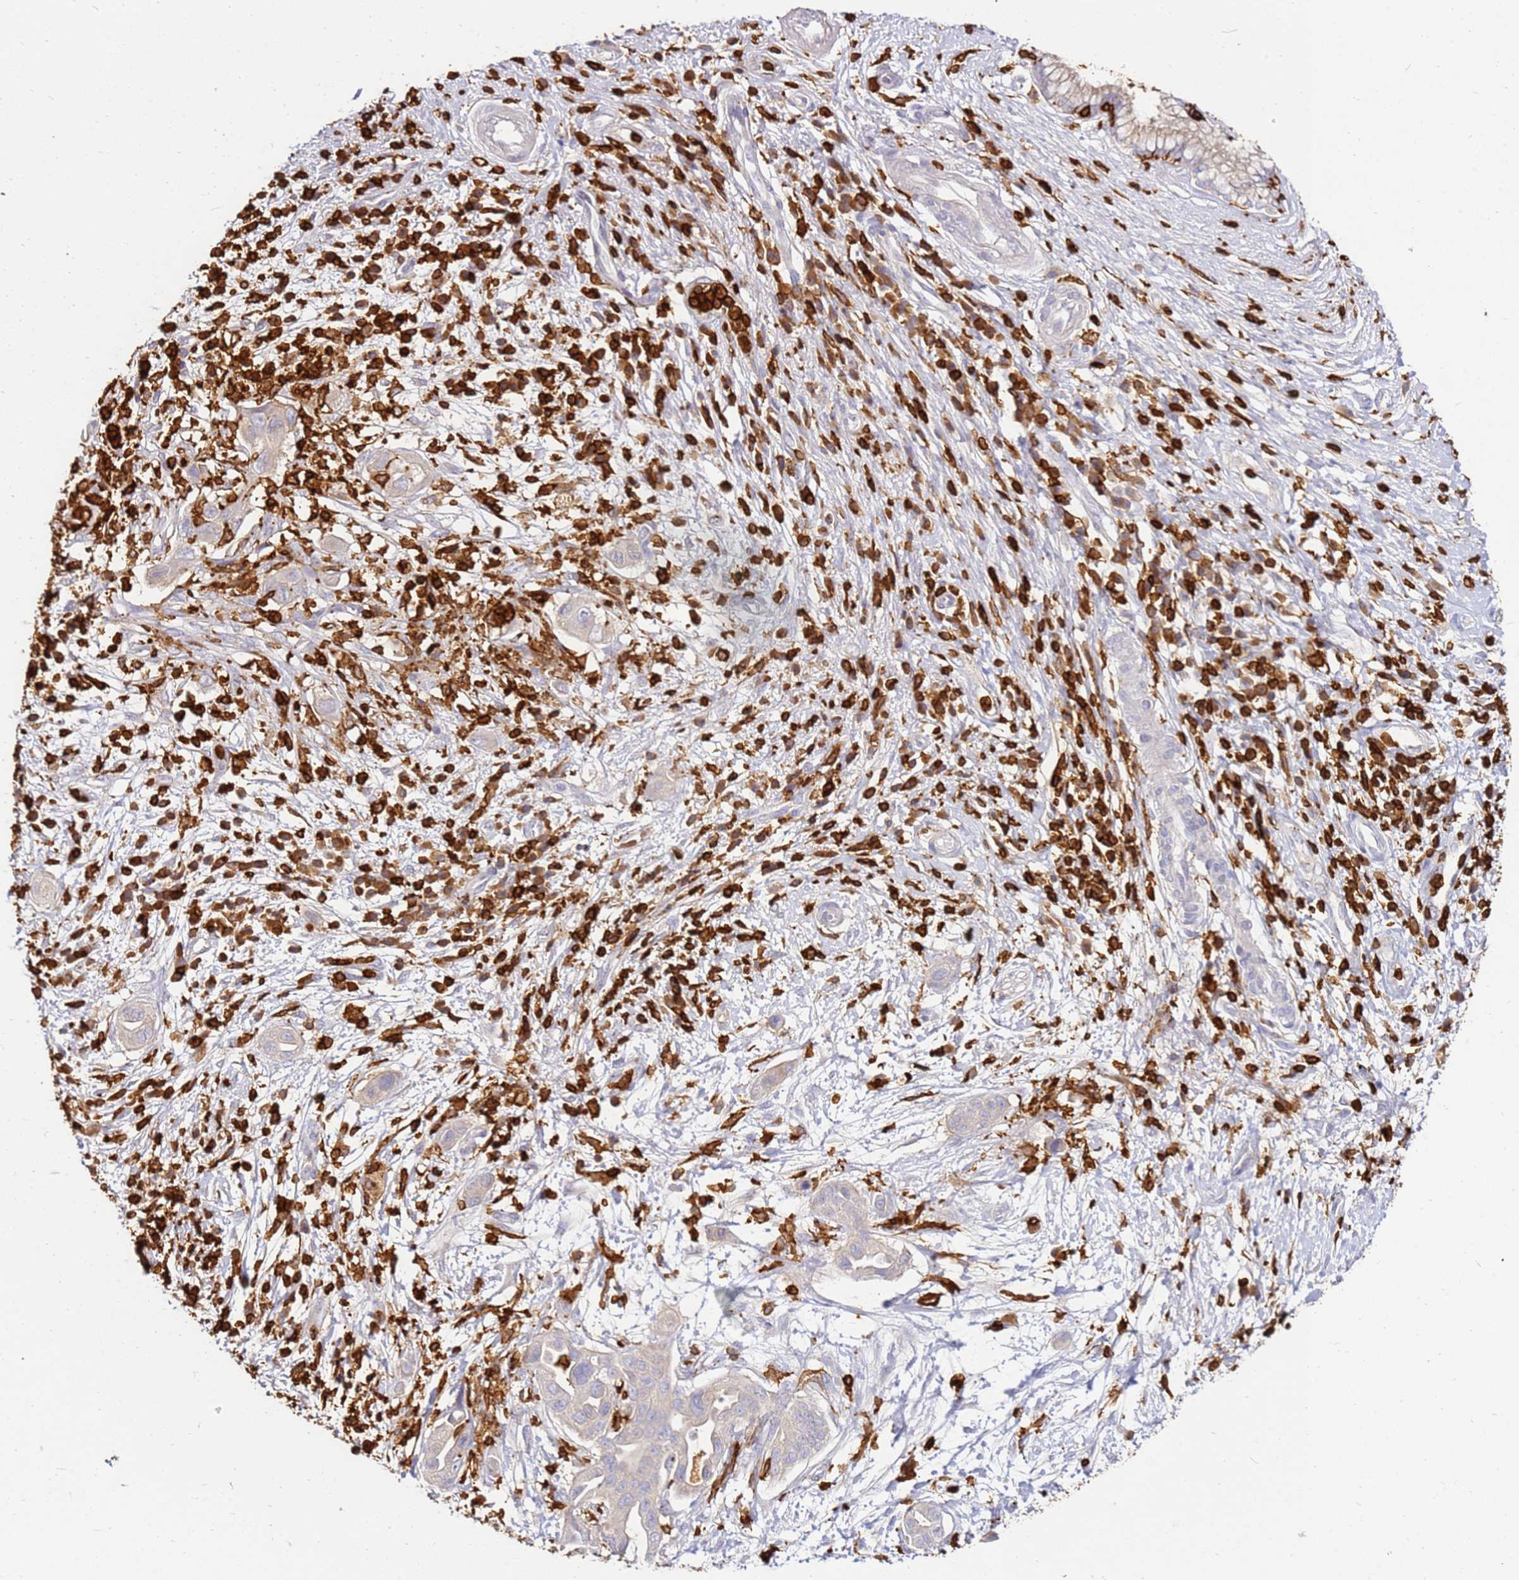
{"staining": {"intensity": "weak", "quantity": "25%-75%", "location": "cytoplasmic/membranous"}, "tissue": "pancreatic cancer", "cell_type": "Tumor cells", "image_type": "cancer", "snomed": [{"axis": "morphology", "description": "Adenocarcinoma, NOS"}, {"axis": "topography", "description": "Pancreas"}], "caption": "Weak cytoplasmic/membranous staining for a protein is appreciated in about 25%-75% of tumor cells of pancreatic adenocarcinoma using immunohistochemistry (IHC).", "gene": "CORO1A", "patient": {"sex": "male", "age": 68}}